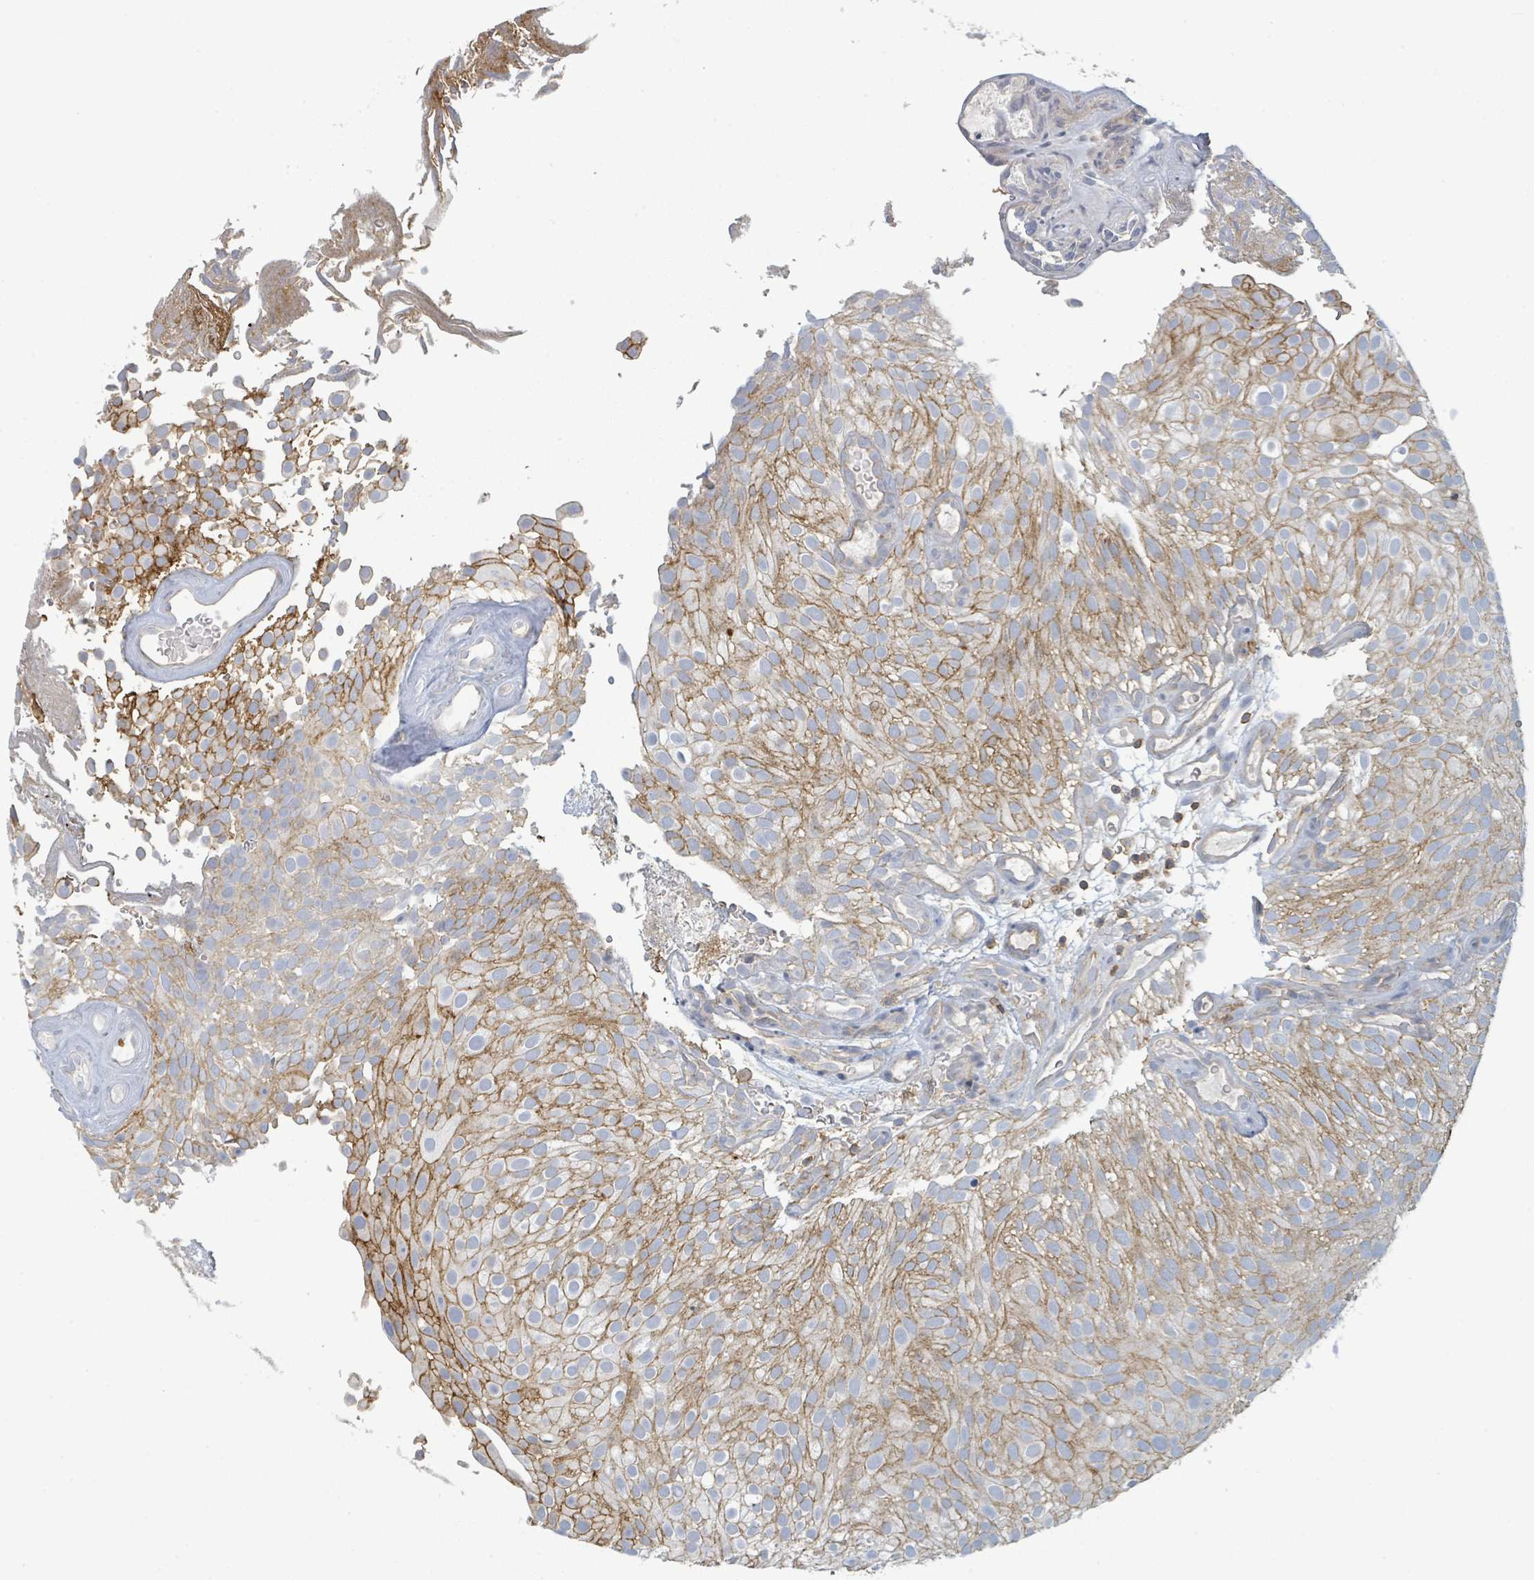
{"staining": {"intensity": "strong", "quantity": "25%-75%", "location": "cytoplasmic/membranous"}, "tissue": "urothelial cancer", "cell_type": "Tumor cells", "image_type": "cancer", "snomed": [{"axis": "morphology", "description": "Urothelial carcinoma, Low grade"}, {"axis": "topography", "description": "Urinary bladder"}], "caption": "A brown stain highlights strong cytoplasmic/membranous staining of a protein in human urothelial carcinoma (low-grade) tumor cells.", "gene": "TNFRSF14", "patient": {"sex": "male", "age": 78}}